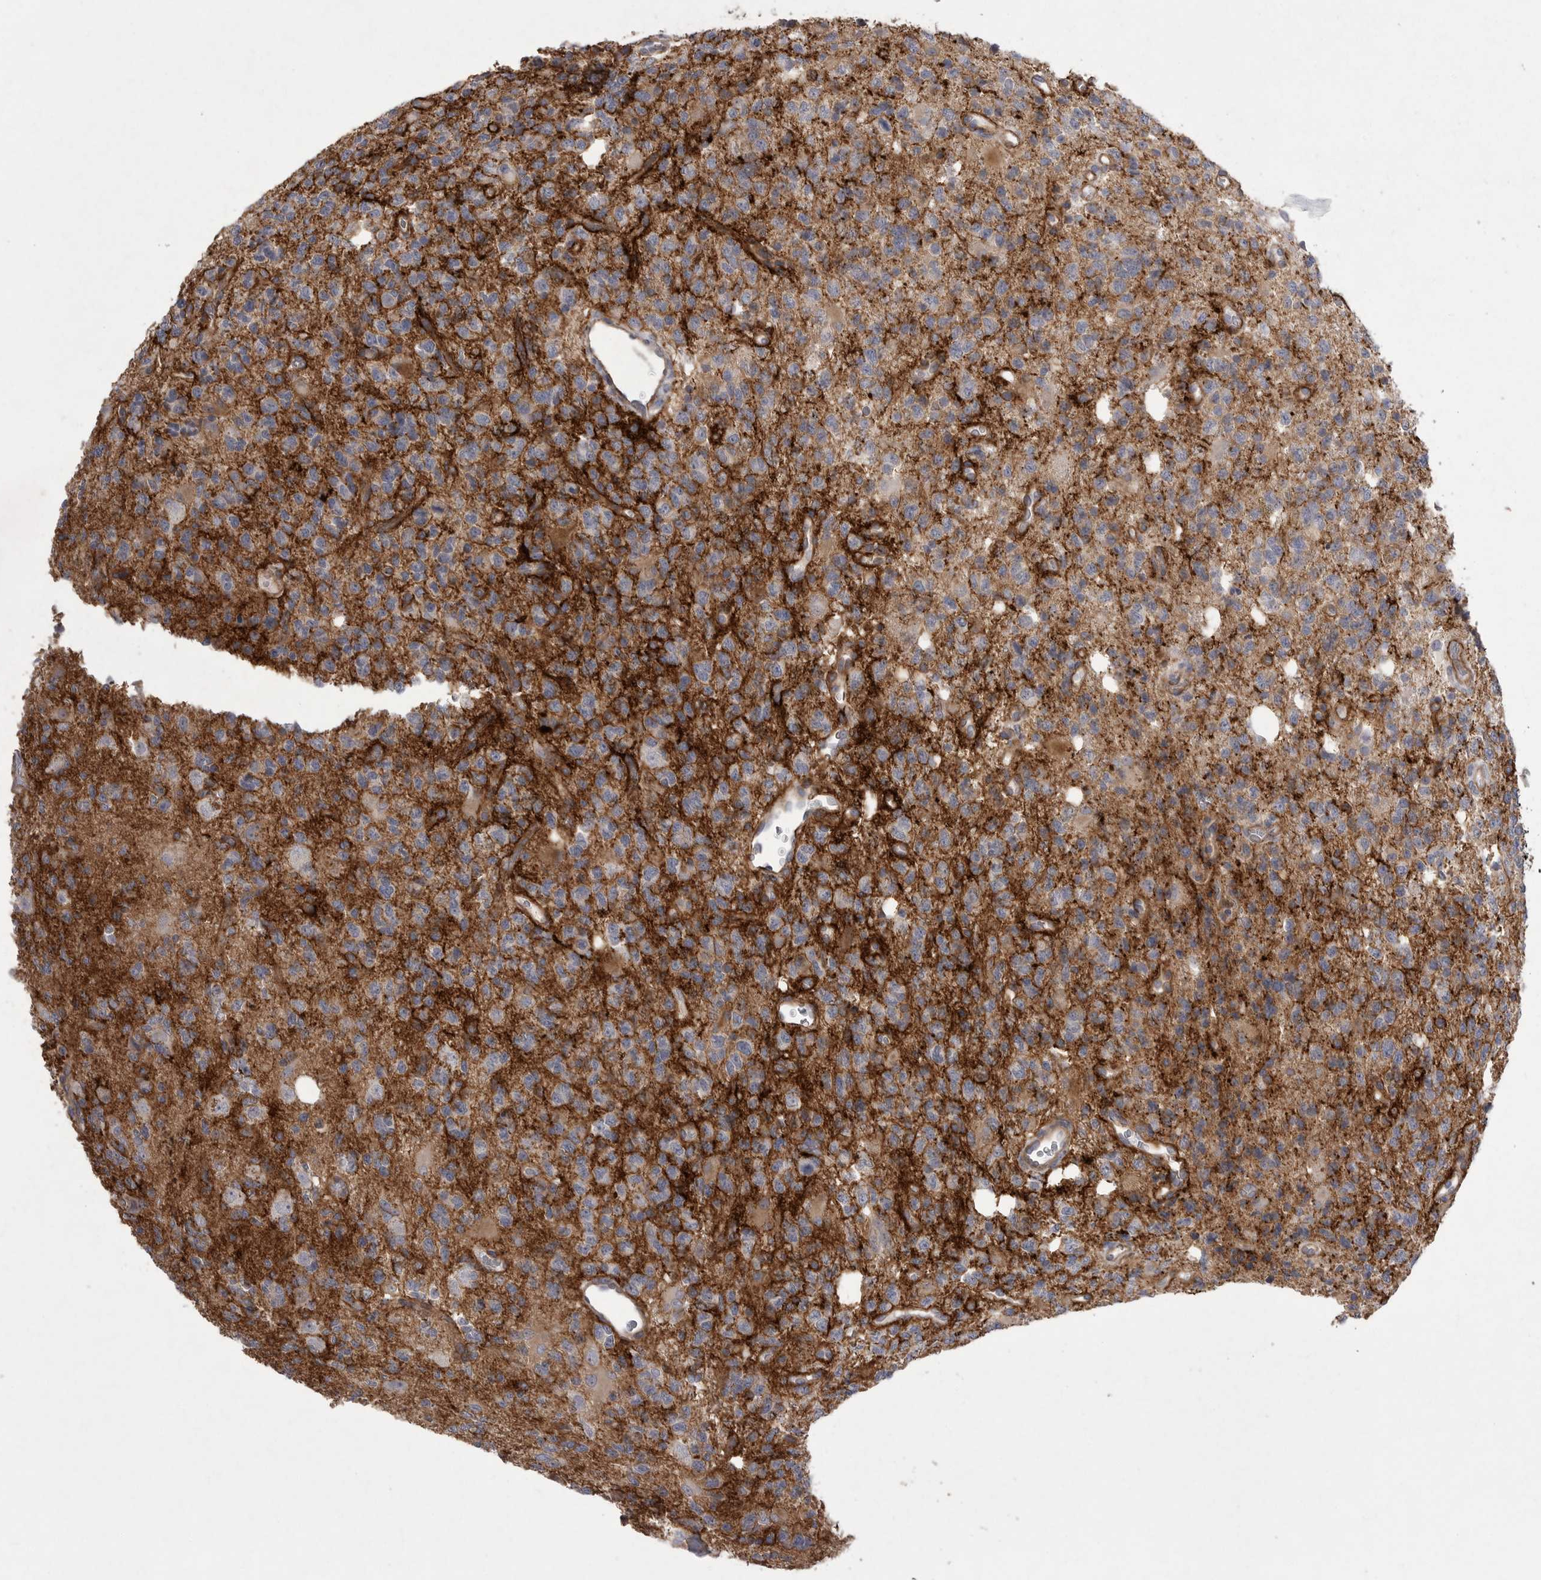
{"staining": {"intensity": "weak", "quantity": "25%-75%", "location": "cytoplasmic/membranous"}, "tissue": "glioma", "cell_type": "Tumor cells", "image_type": "cancer", "snomed": [{"axis": "morphology", "description": "Glioma, malignant, High grade"}, {"axis": "topography", "description": "Brain"}], "caption": "Human glioma stained with a protein marker displays weak staining in tumor cells.", "gene": "VANGL2", "patient": {"sex": "female", "age": 62}}